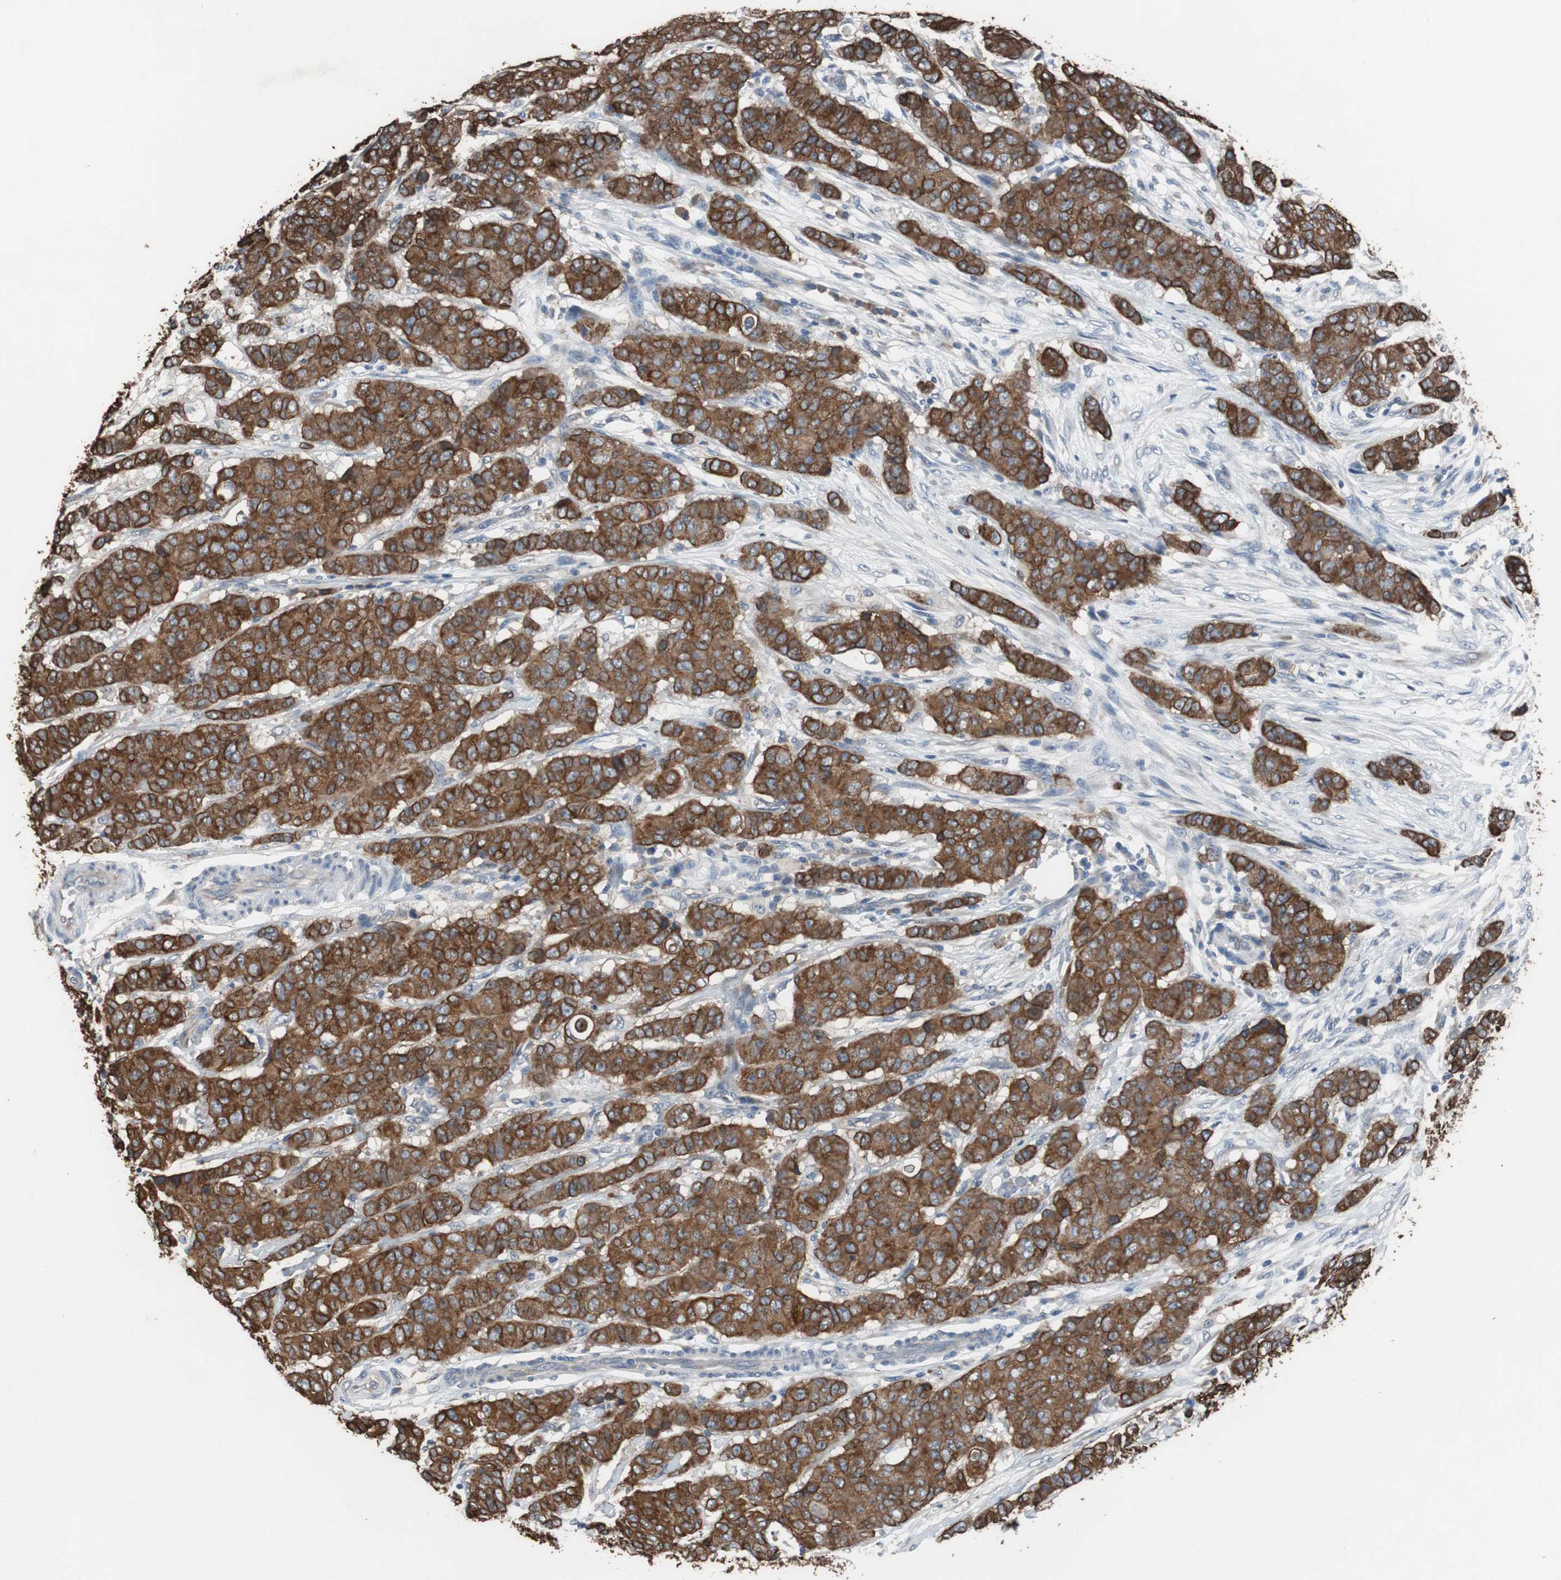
{"staining": {"intensity": "strong", "quantity": ">75%", "location": "cytoplasmic/membranous"}, "tissue": "breast cancer", "cell_type": "Tumor cells", "image_type": "cancer", "snomed": [{"axis": "morphology", "description": "Duct carcinoma"}, {"axis": "topography", "description": "Breast"}], "caption": "Protein staining of breast cancer (infiltrating ductal carcinoma) tissue demonstrates strong cytoplasmic/membranous expression in about >75% of tumor cells.", "gene": "USP10", "patient": {"sex": "female", "age": 40}}